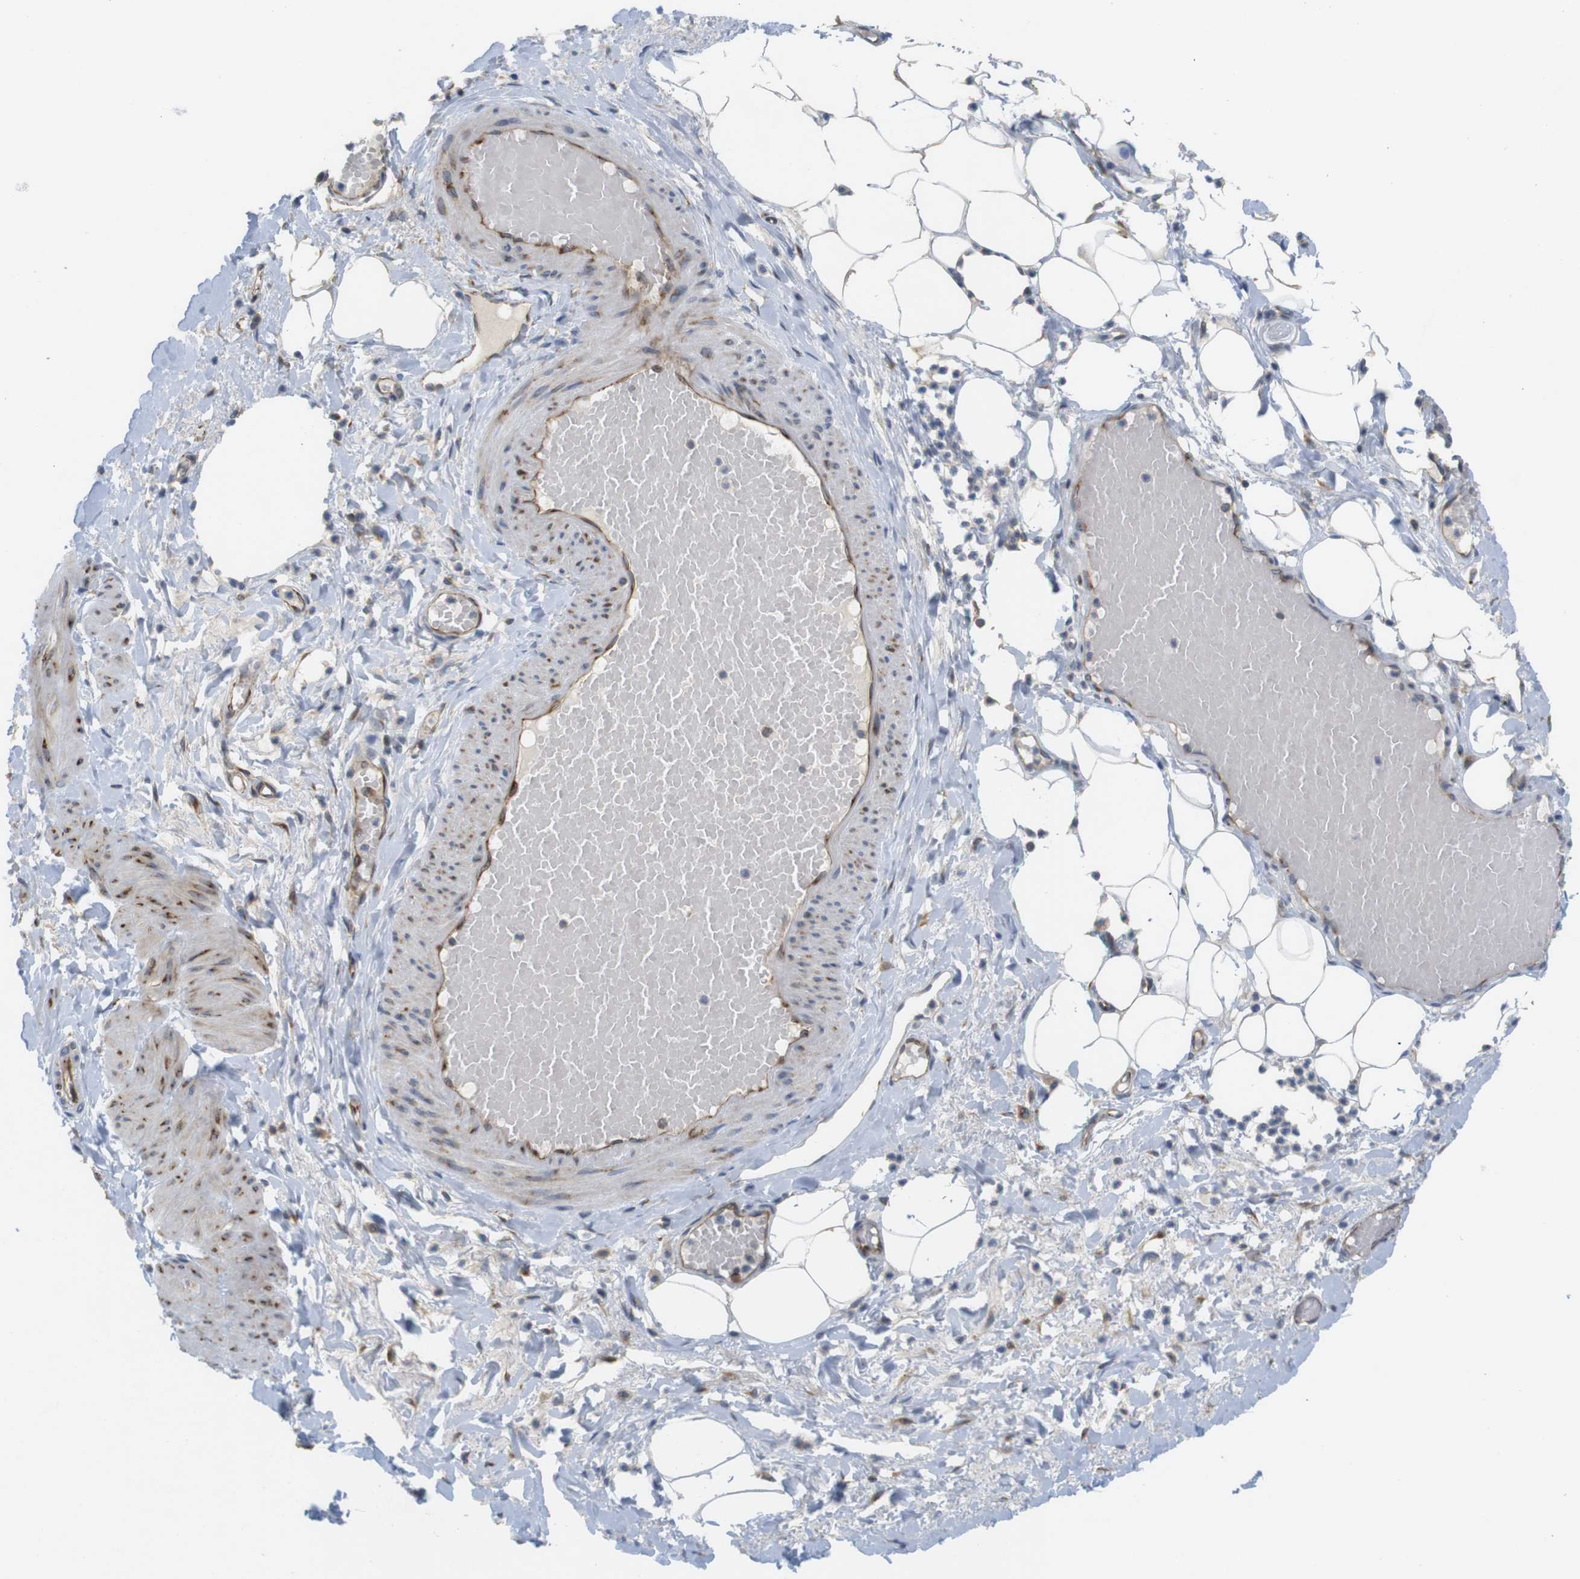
{"staining": {"intensity": "moderate", "quantity": ">75%", "location": "cytoplasmic/membranous"}, "tissue": "adipose tissue", "cell_type": "Adipocytes", "image_type": "normal", "snomed": [{"axis": "morphology", "description": "Normal tissue, NOS"}, {"axis": "topography", "description": "Soft tissue"}, {"axis": "topography", "description": "Vascular tissue"}], "caption": "A histopathology image of adipose tissue stained for a protein reveals moderate cytoplasmic/membranous brown staining in adipocytes. The staining was performed using DAB to visualize the protein expression in brown, while the nuclei were stained in blue with hematoxylin (Magnification: 20x).", "gene": "PCNX2", "patient": {"sex": "female", "age": 35}}